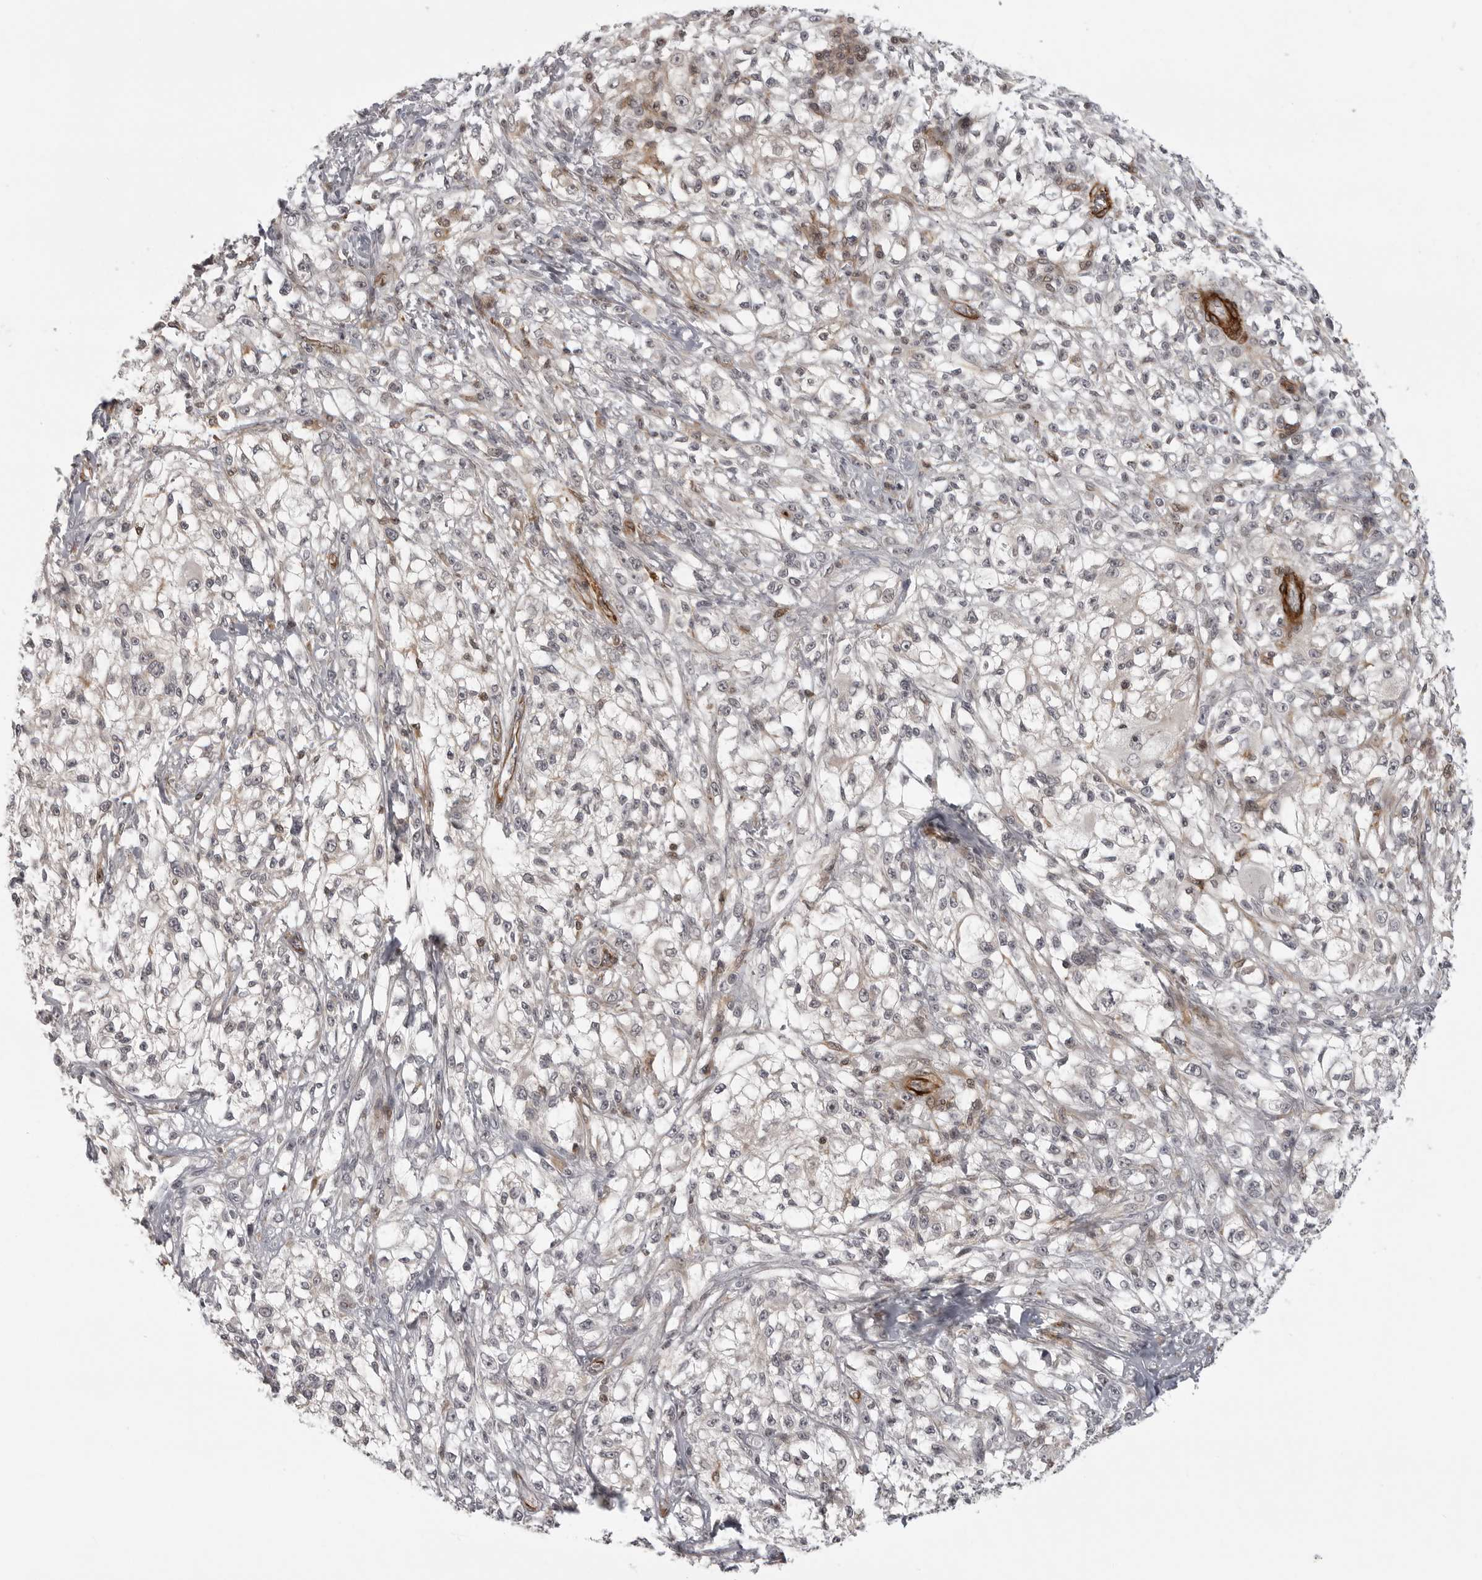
{"staining": {"intensity": "negative", "quantity": "none", "location": "none"}, "tissue": "melanoma", "cell_type": "Tumor cells", "image_type": "cancer", "snomed": [{"axis": "morphology", "description": "Malignant melanoma, NOS"}, {"axis": "topography", "description": "Skin of head"}], "caption": "IHC micrograph of neoplastic tissue: human melanoma stained with DAB displays no significant protein staining in tumor cells.", "gene": "TUT4", "patient": {"sex": "male", "age": 83}}